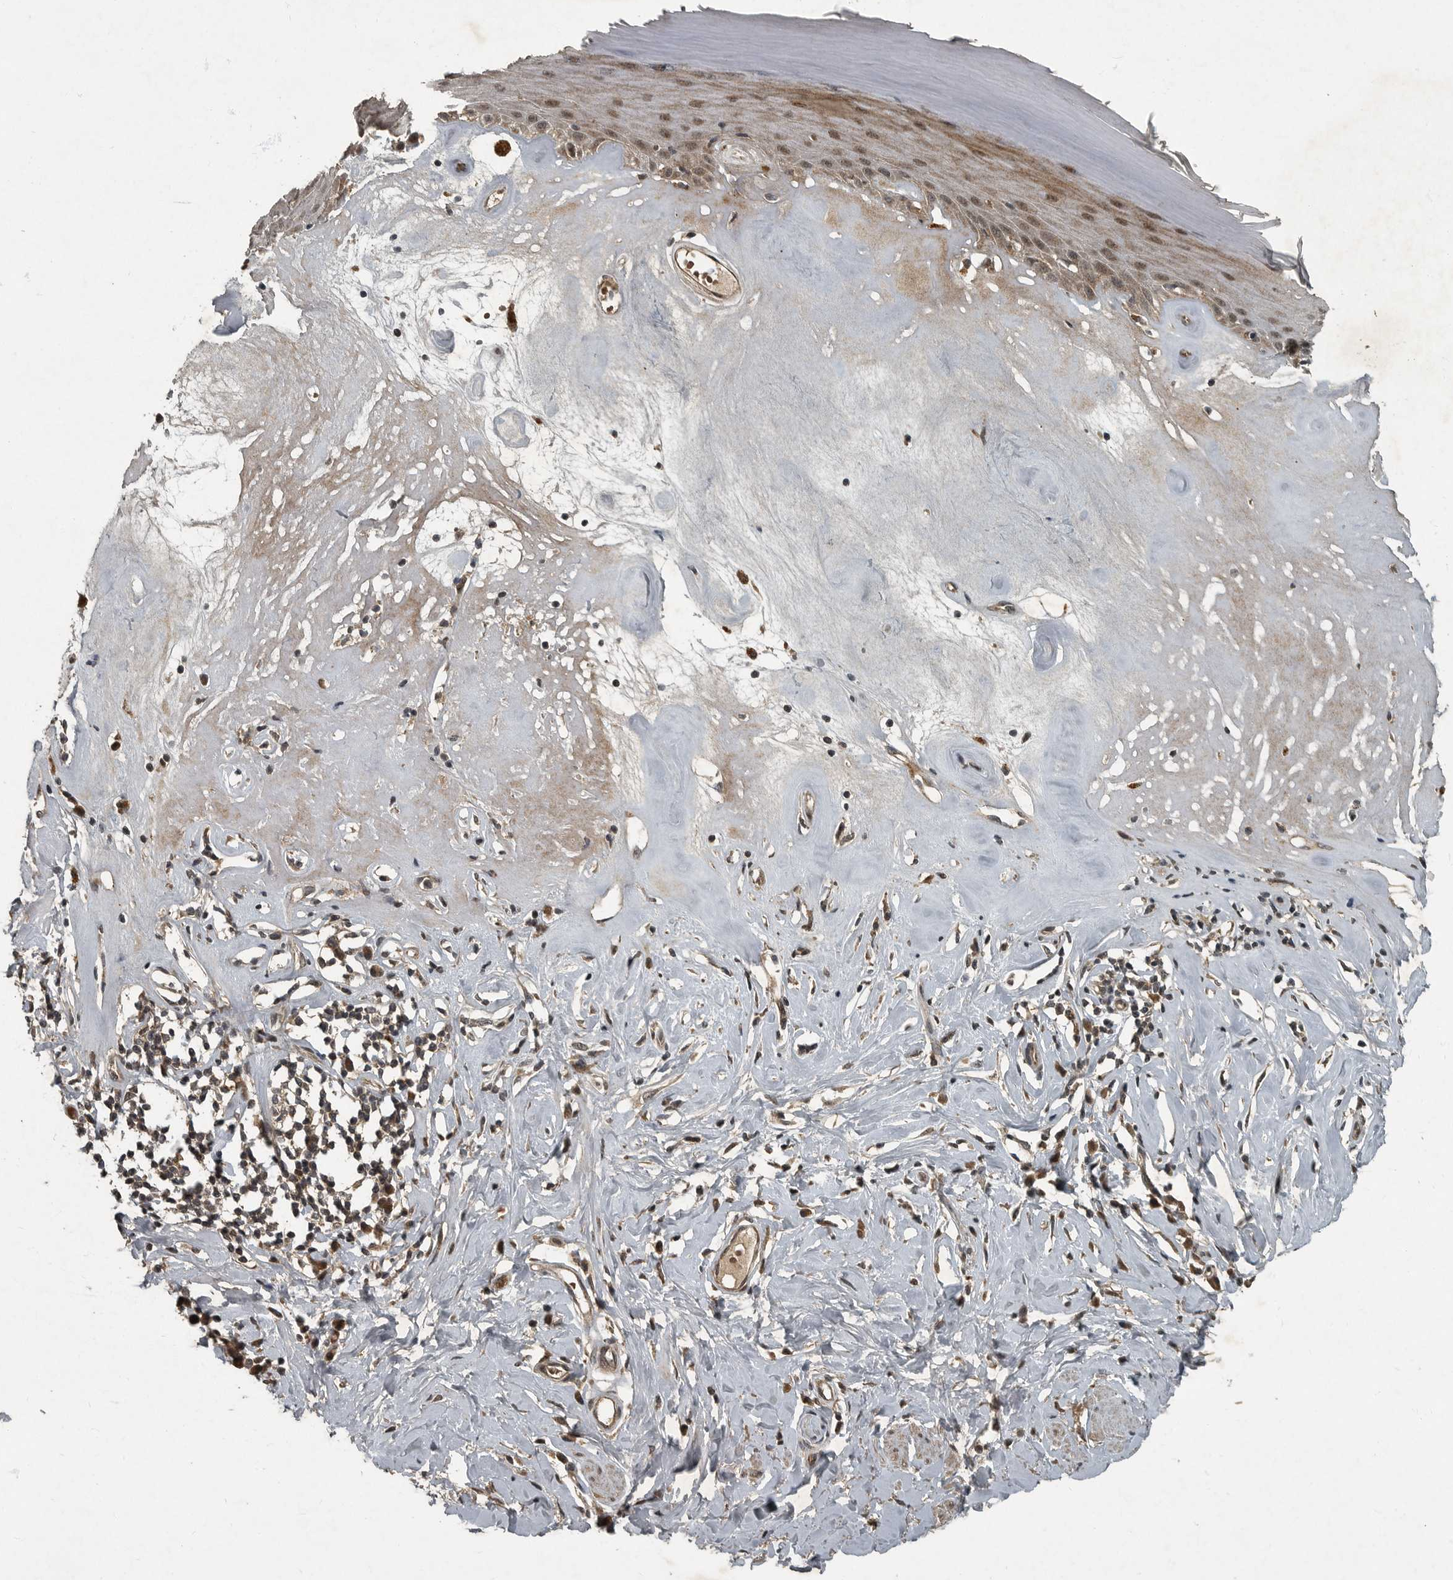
{"staining": {"intensity": "moderate", "quantity": "<25%", "location": "nuclear"}, "tissue": "skin", "cell_type": "Epidermal cells", "image_type": "normal", "snomed": [{"axis": "morphology", "description": "Normal tissue, NOS"}, {"axis": "morphology", "description": "Inflammation, NOS"}, {"axis": "topography", "description": "Vulva"}], "caption": "Moderate nuclear staining is identified in about <25% of epidermal cells in benign skin. The staining was performed using DAB (3,3'-diaminobenzidine), with brown indicating positive protein expression. Nuclei are stained blue with hematoxylin.", "gene": "FOXO1", "patient": {"sex": "female", "age": 84}}